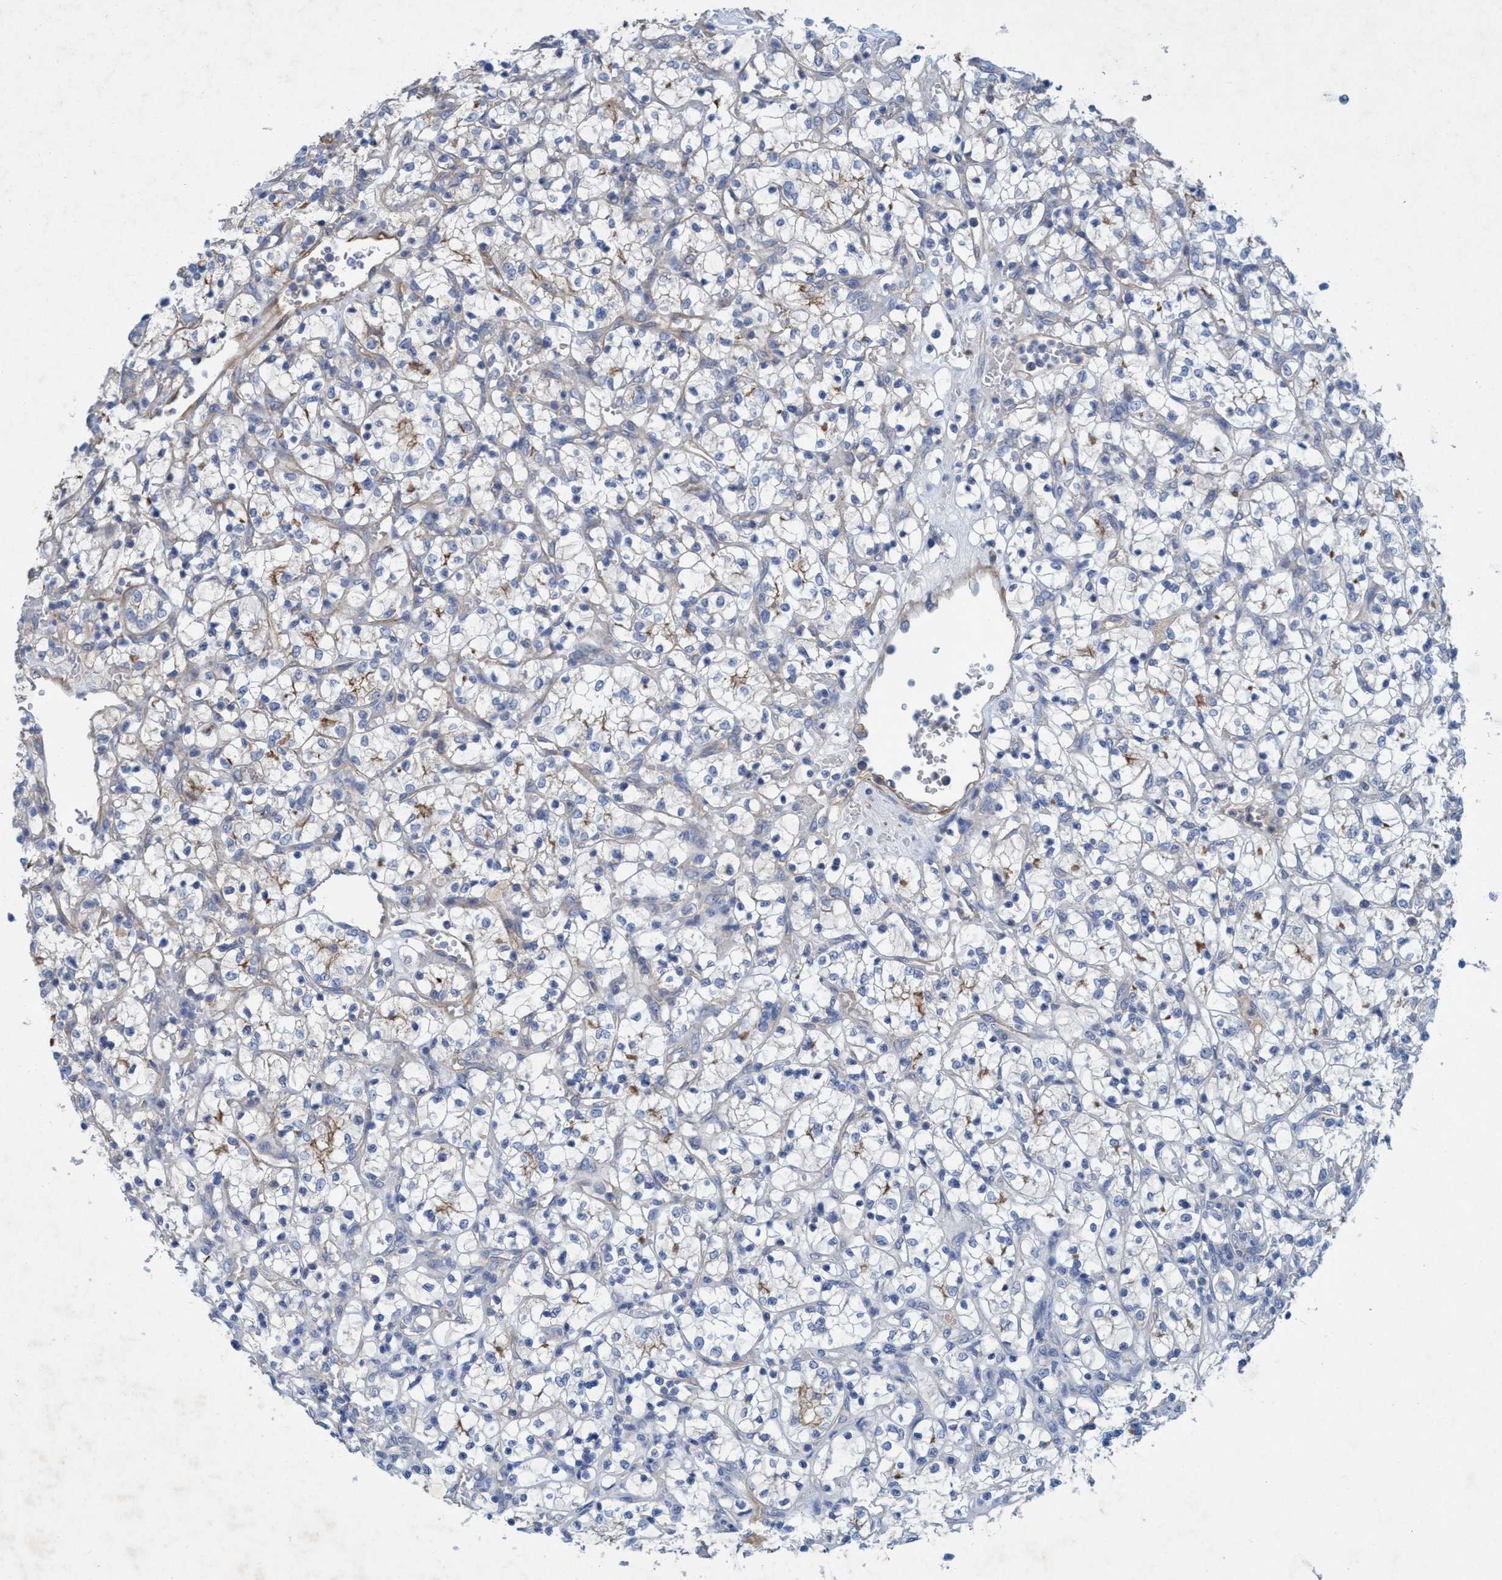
{"staining": {"intensity": "weak", "quantity": "<25%", "location": "cytoplasmic/membranous"}, "tissue": "renal cancer", "cell_type": "Tumor cells", "image_type": "cancer", "snomed": [{"axis": "morphology", "description": "Adenocarcinoma, NOS"}, {"axis": "topography", "description": "Kidney"}], "caption": "Tumor cells are negative for brown protein staining in renal cancer. Nuclei are stained in blue.", "gene": "GULP1", "patient": {"sex": "female", "age": 69}}